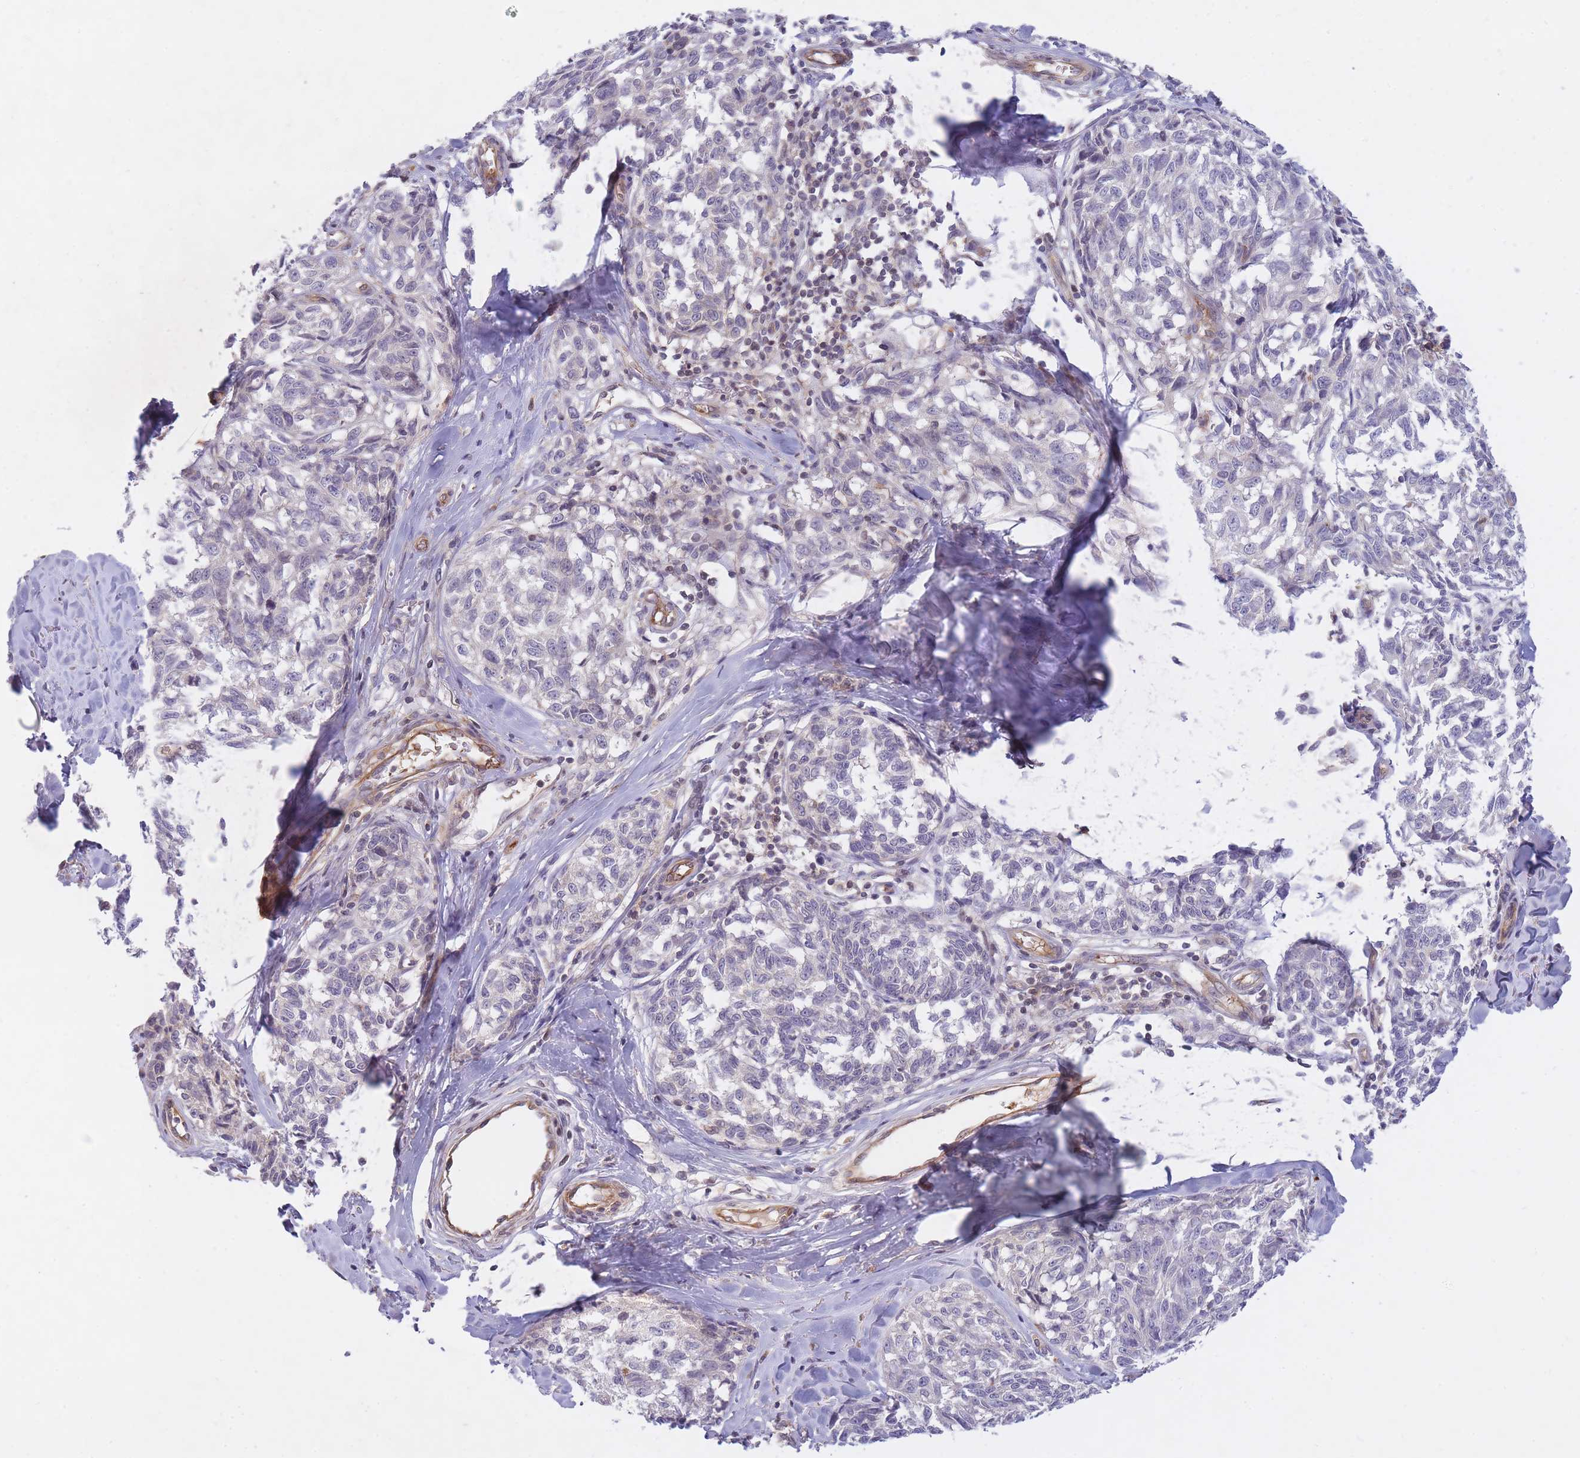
{"staining": {"intensity": "negative", "quantity": "none", "location": "none"}, "tissue": "melanoma", "cell_type": "Tumor cells", "image_type": "cancer", "snomed": [{"axis": "morphology", "description": "Normal tissue, NOS"}, {"axis": "morphology", "description": "Malignant melanoma, NOS"}, {"axis": "topography", "description": "Skin"}], "caption": "There is no significant expression in tumor cells of melanoma.", "gene": "SLC35F5", "patient": {"sex": "female", "age": 64}}